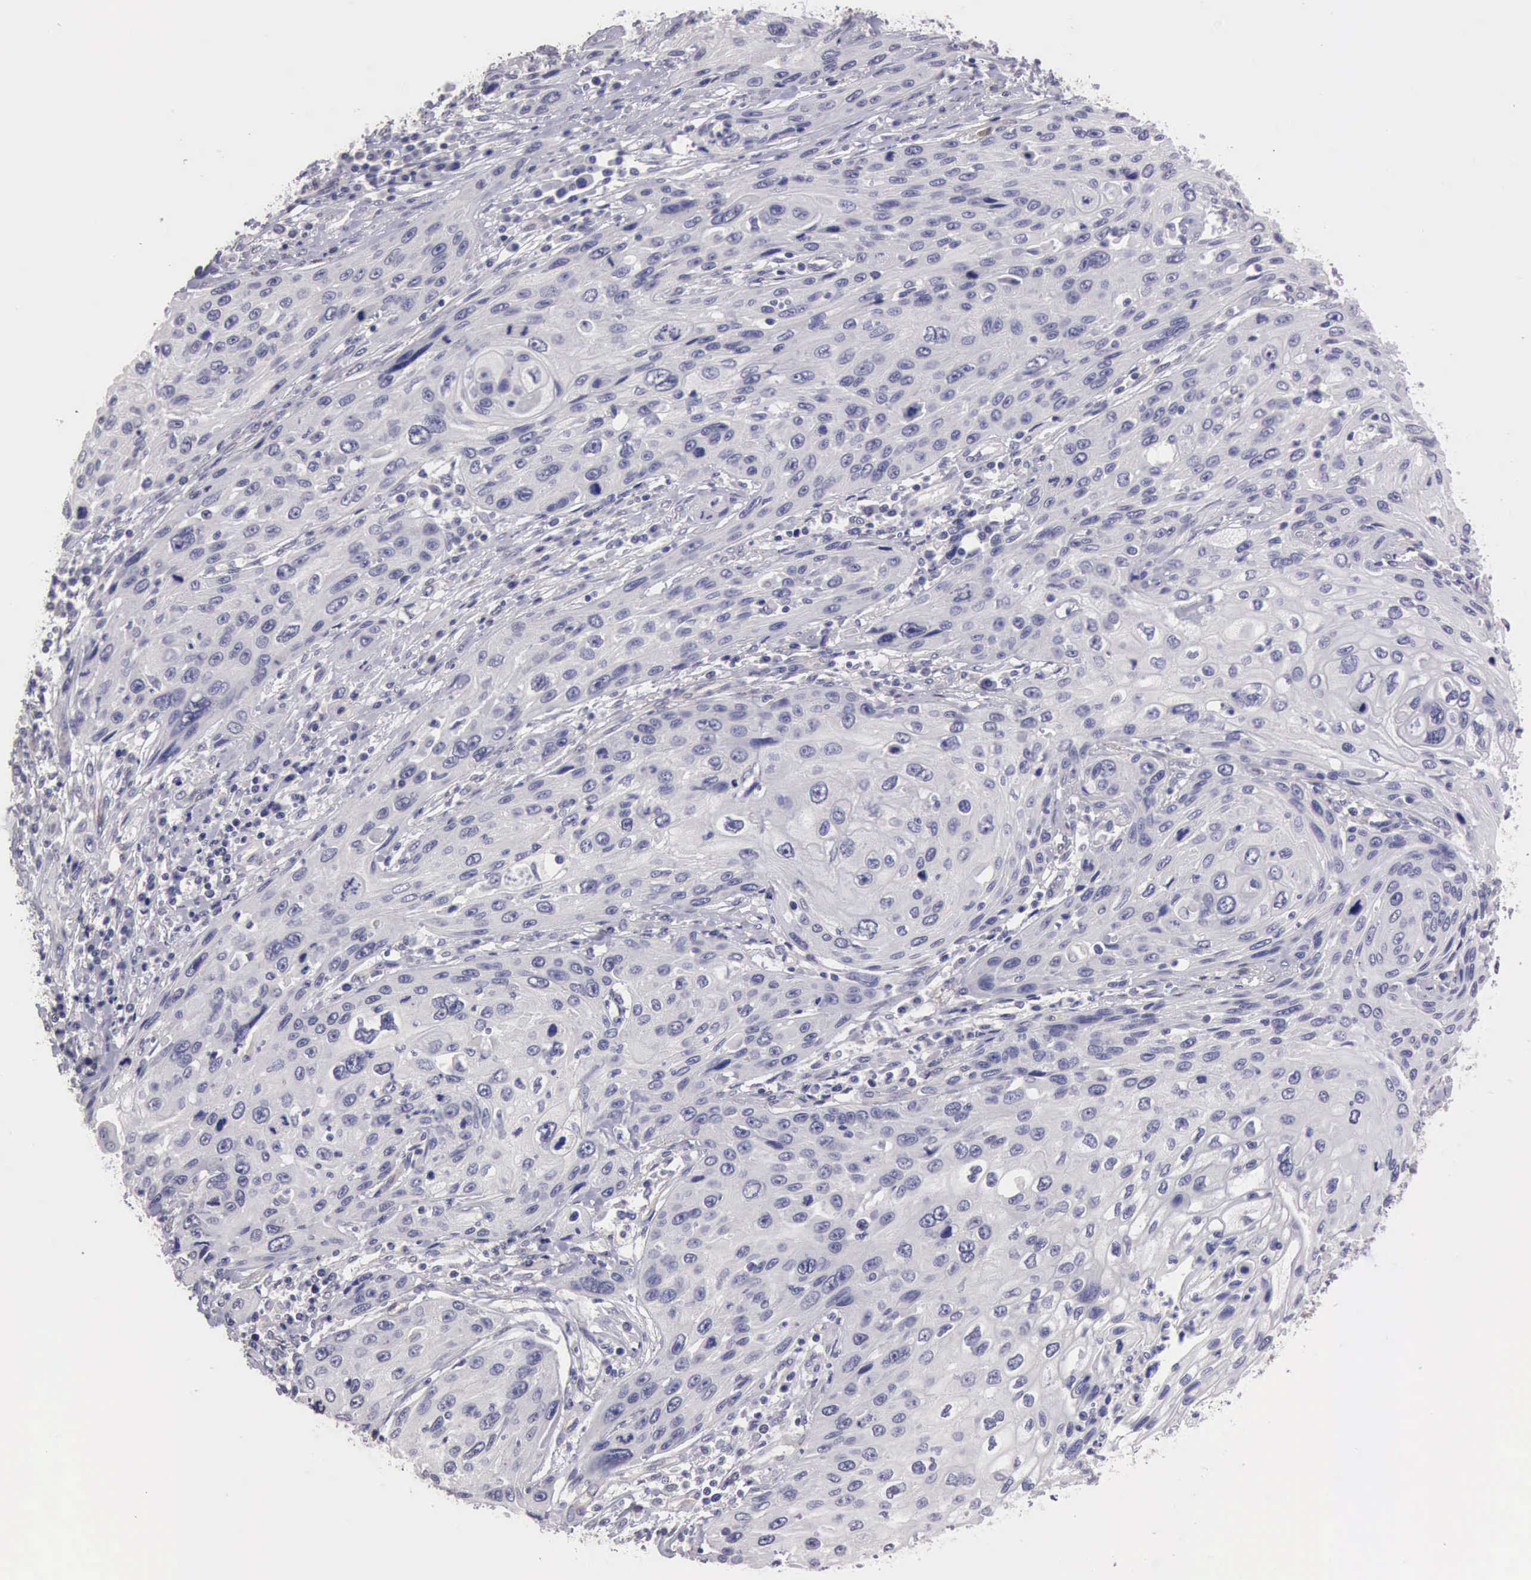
{"staining": {"intensity": "negative", "quantity": "none", "location": "none"}, "tissue": "cervical cancer", "cell_type": "Tumor cells", "image_type": "cancer", "snomed": [{"axis": "morphology", "description": "Squamous cell carcinoma, NOS"}, {"axis": "topography", "description": "Cervix"}], "caption": "A high-resolution micrograph shows immunohistochemistry (IHC) staining of cervical cancer, which shows no significant positivity in tumor cells. (Brightfield microscopy of DAB immunohistochemistry (IHC) at high magnification).", "gene": "KCND1", "patient": {"sex": "female", "age": 32}}